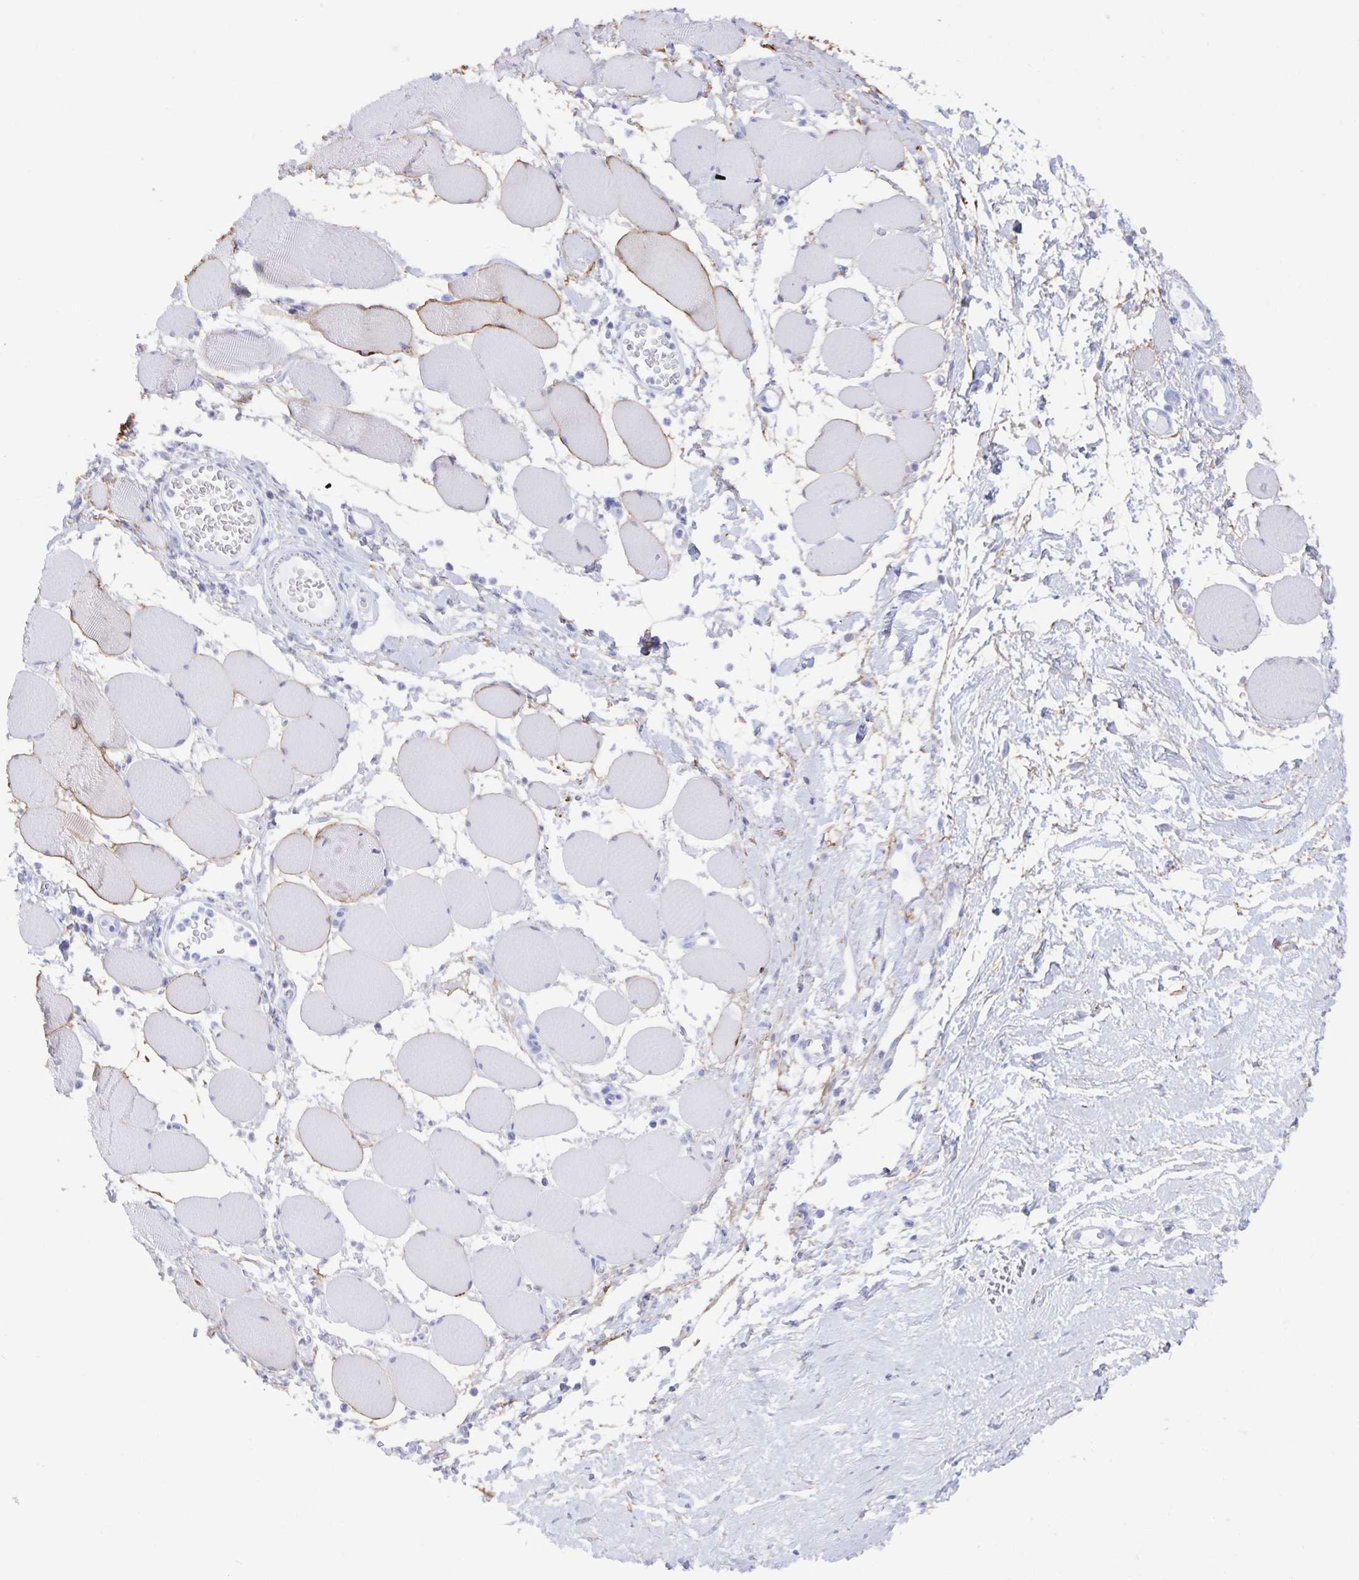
{"staining": {"intensity": "moderate", "quantity": "<25%", "location": "cytoplasmic/membranous"}, "tissue": "skeletal muscle", "cell_type": "Myocytes", "image_type": "normal", "snomed": [{"axis": "morphology", "description": "Normal tissue, NOS"}, {"axis": "topography", "description": "Skeletal muscle"}], "caption": "Brown immunohistochemical staining in unremarkable skeletal muscle shows moderate cytoplasmic/membranous positivity in about <25% of myocytes.", "gene": "AQP4", "patient": {"sex": "female", "age": 75}}